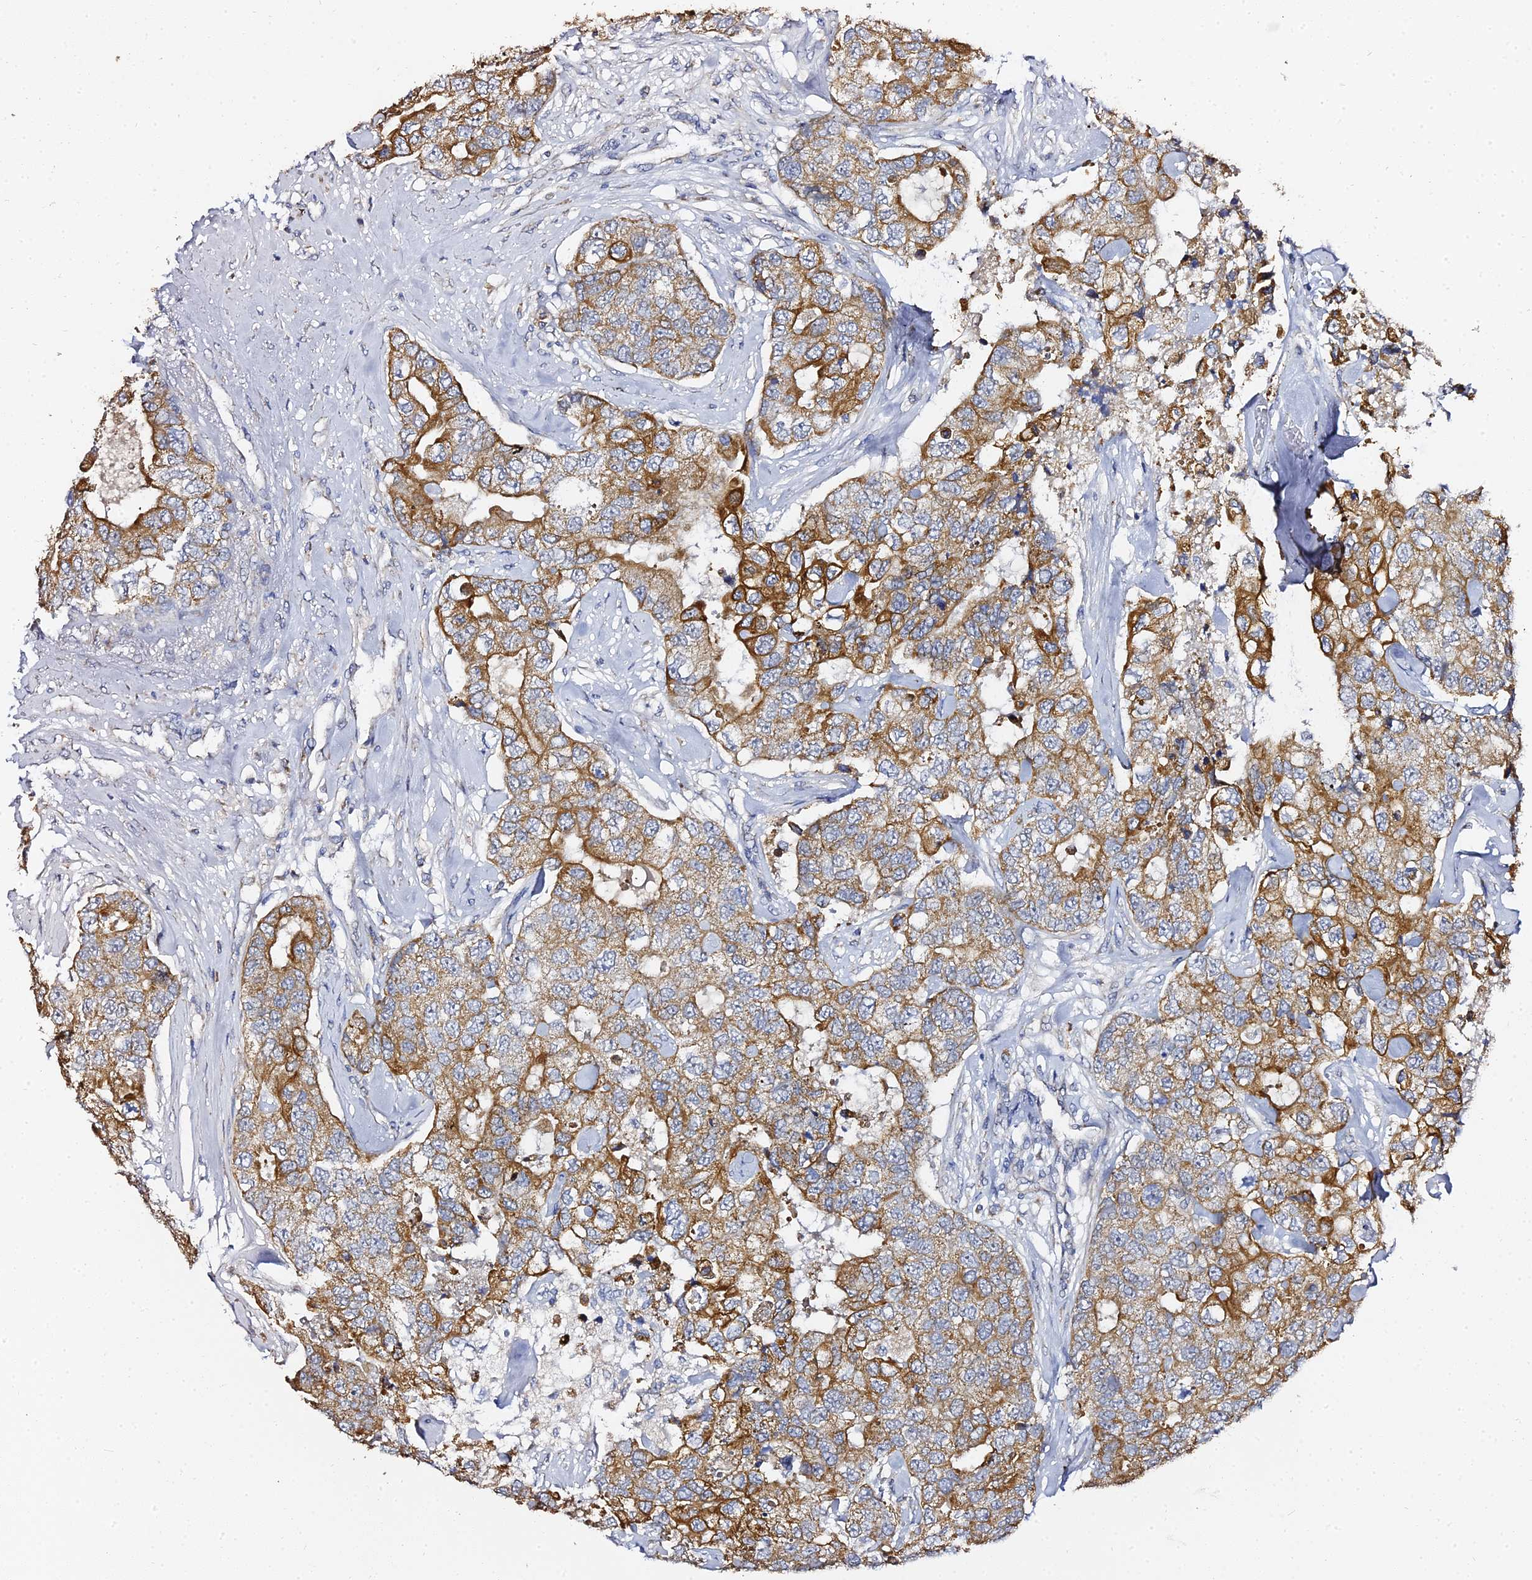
{"staining": {"intensity": "strong", "quantity": "25%-75%", "location": "cytoplasmic/membranous"}, "tissue": "breast cancer", "cell_type": "Tumor cells", "image_type": "cancer", "snomed": [{"axis": "morphology", "description": "Duct carcinoma"}, {"axis": "topography", "description": "Breast"}], "caption": "An image of infiltrating ductal carcinoma (breast) stained for a protein reveals strong cytoplasmic/membranous brown staining in tumor cells.", "gene": "ZXDA", "patient": {"sex": "female", "age": 62}}